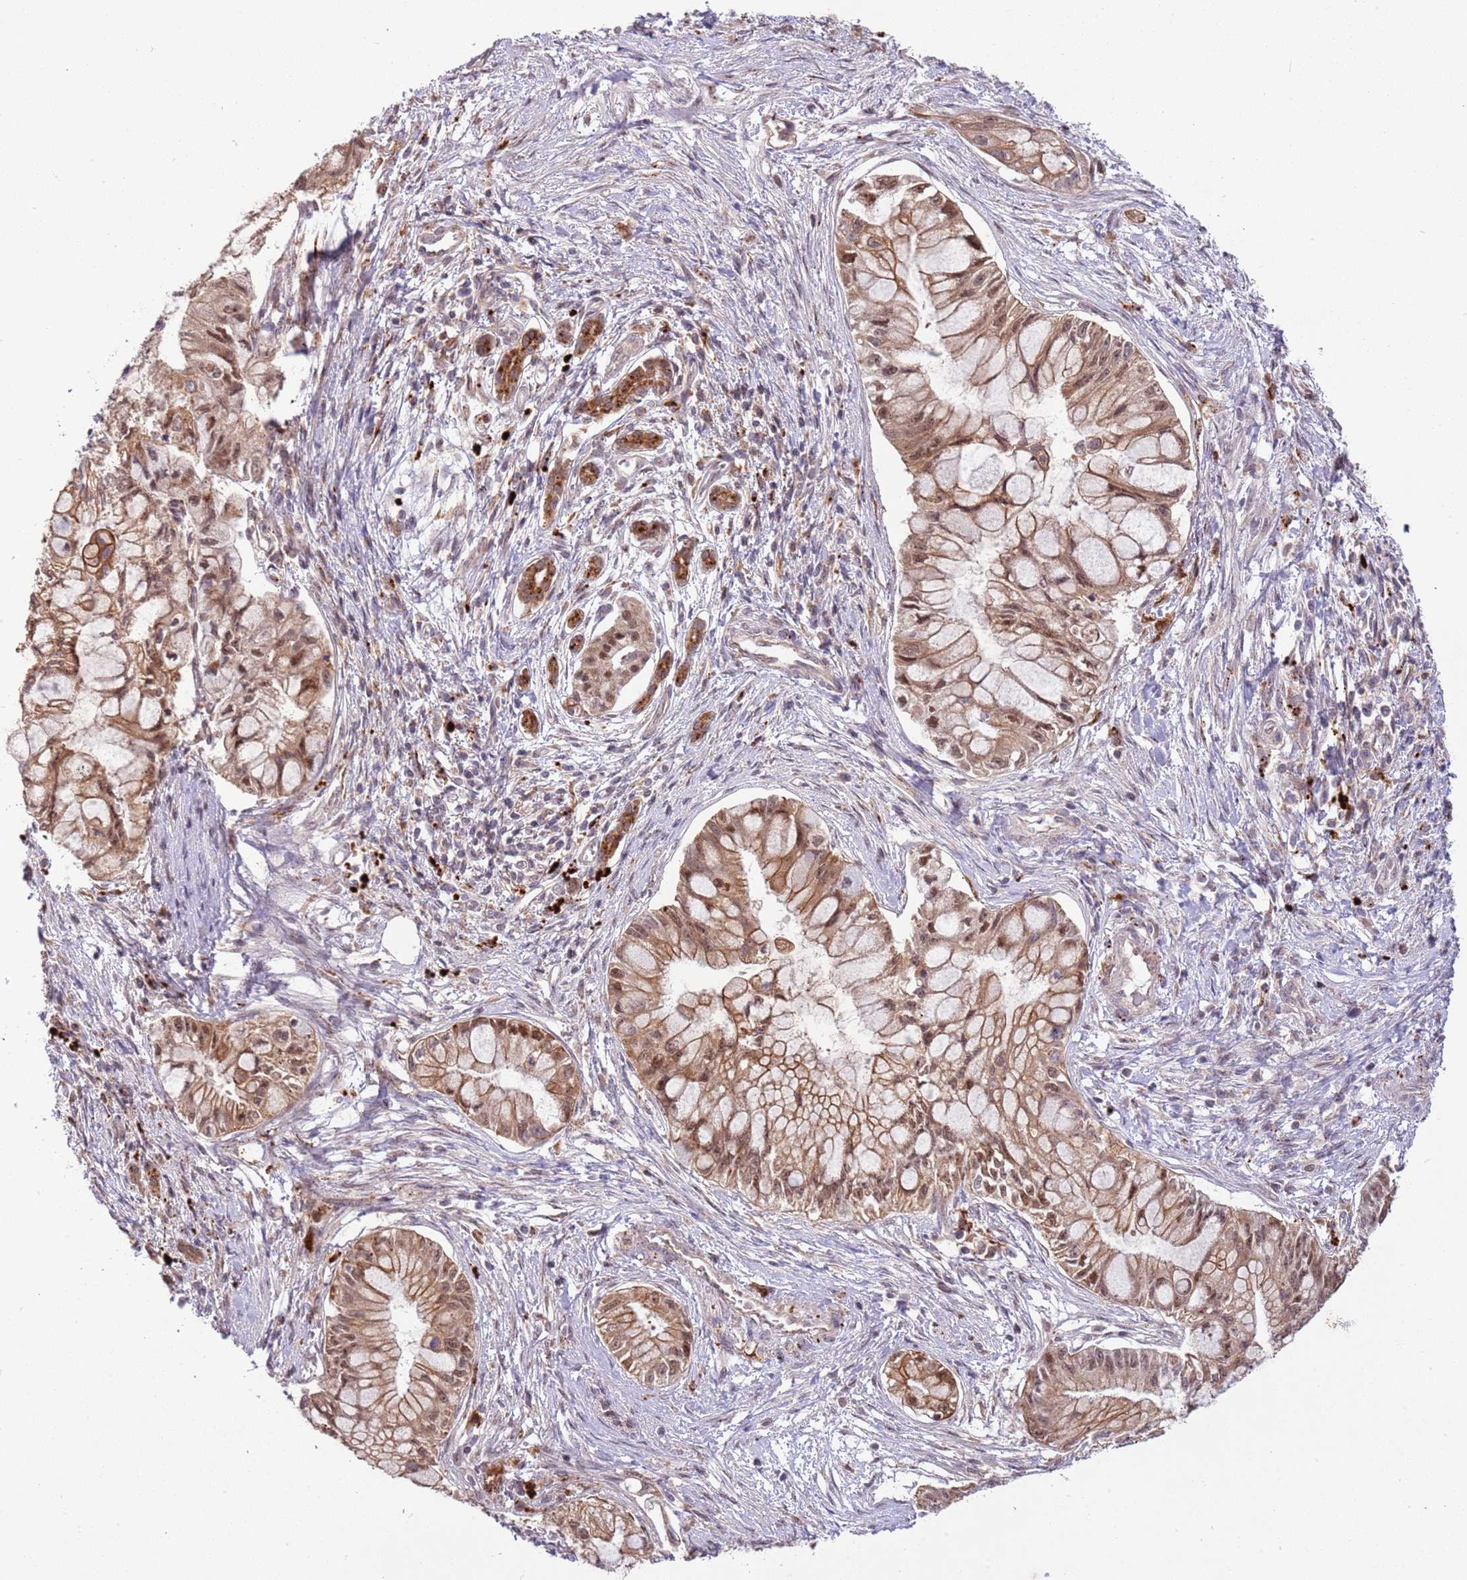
{"staining": {"intensity": "moderate", "quantity": ">75%", "location": "cytoplasmic/membranous,nuclear"}, "tissue": "pancreatic cancer", "cell_type": "Tumor cells", "image_type": "cancer", "snomed": [{"axis": "morphology", "description": "Adenocarcinoma, NOS"}, {"axis": "topography", "description": "Pancreas"}], "caption": "Protein expression analysis of human pancreatic cancer reveals moderate cytoplasmic/membranous and nuclear staining in approximately >75% of tumor cells. Immunohistochemistry (ihc) stains the protein of interest in brown and the nuclei are stained blue.", "gene": "TRIM27", "patient": {"sex": "male", "age": 48}}